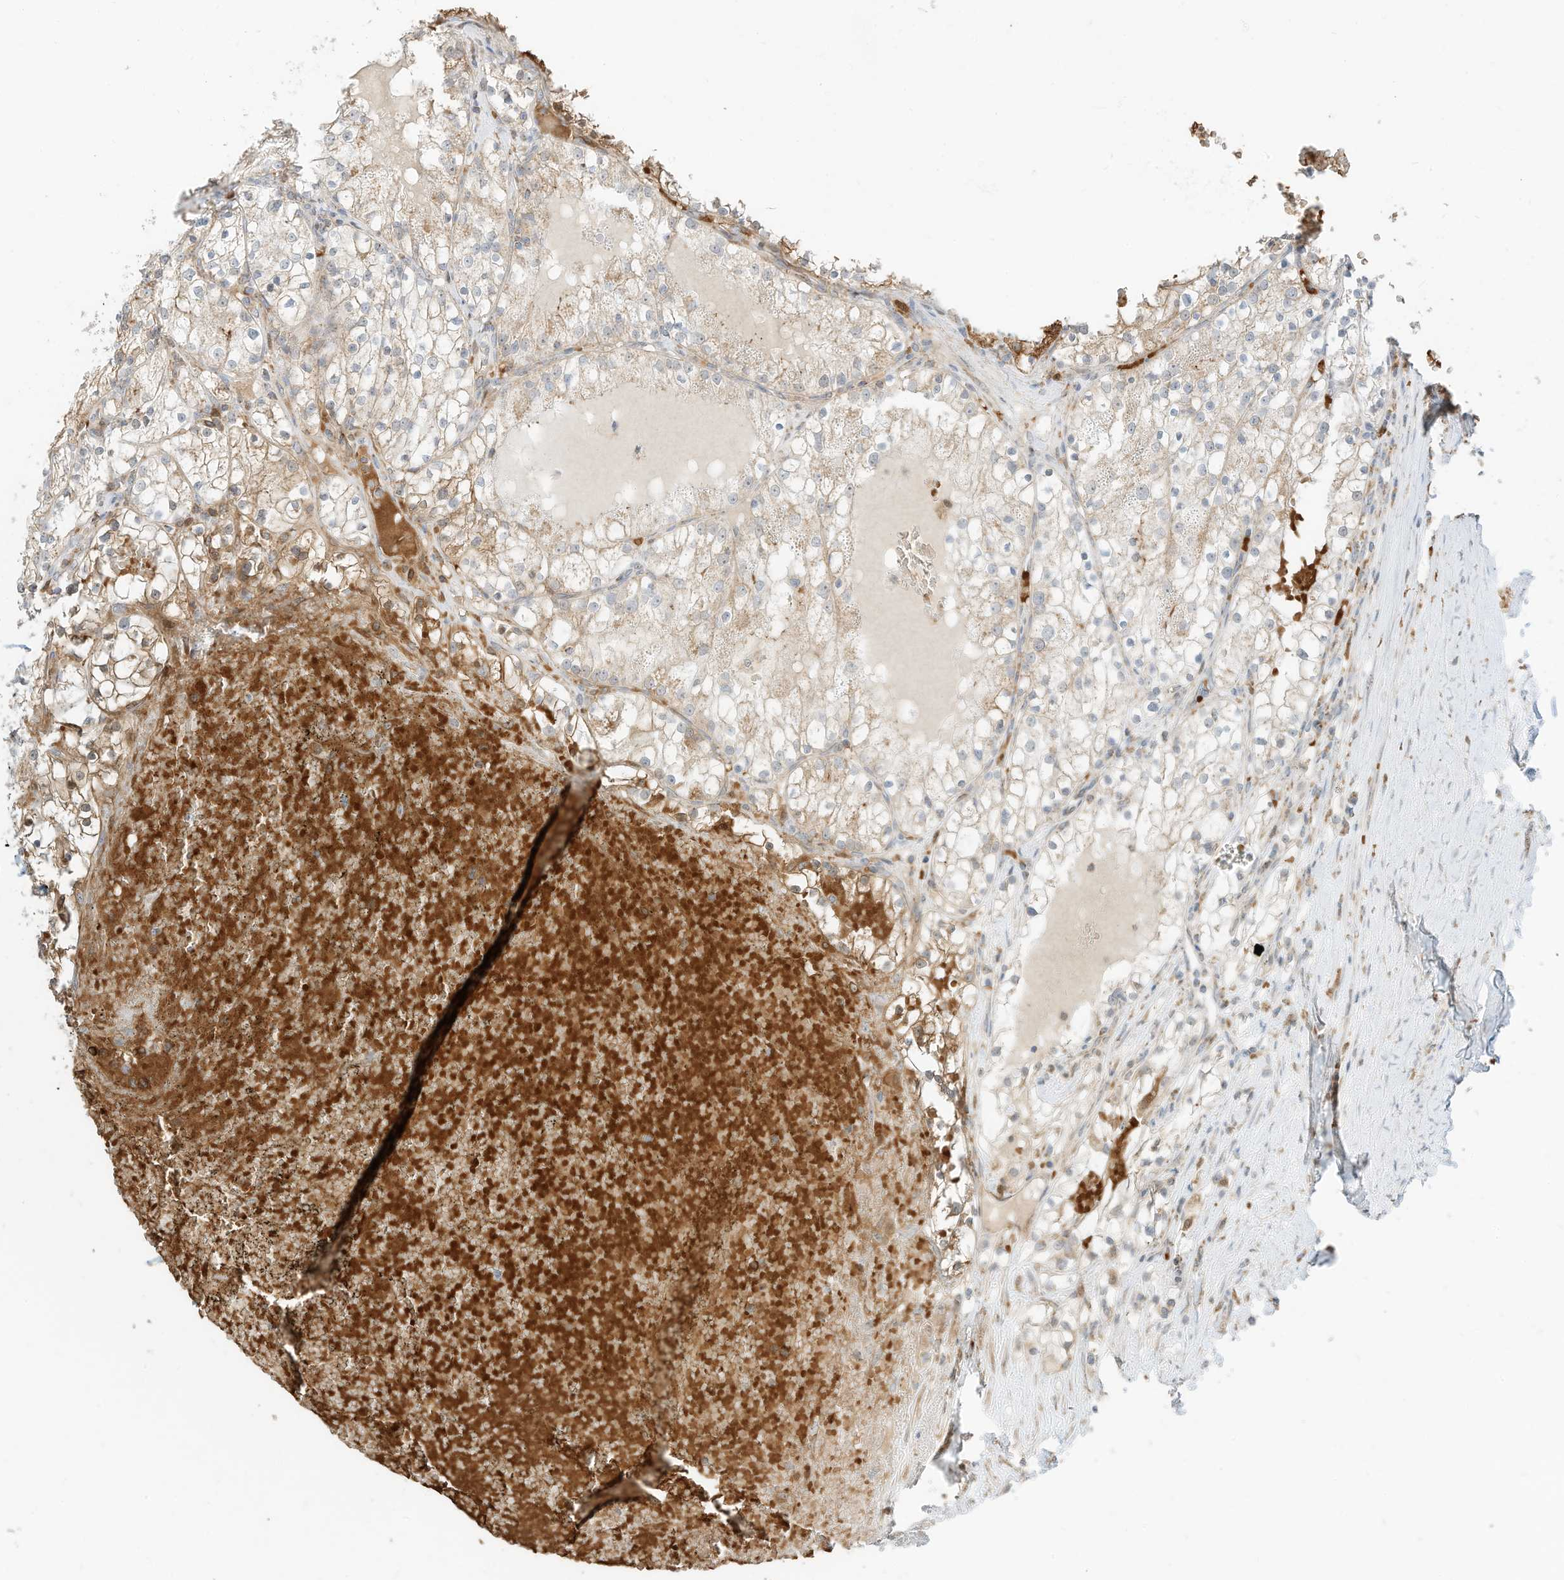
{"staining": {"intensity": "weak", "quantity": "<25%", "location": "cytoplasmic/membranous"}, "tissue": "renal cancer", "cell_type": "Tumor cells", "image_type": "cancer", "snomed": [{"axis": "morphology", "description": "Normal tissue, NOS"}, {"axis": "morphology", "description": "Adenocarcinoma, NOS"}, {"axis": "topography", "description": "Kidney"}], "caption": "DAB immunohistochemical staining of human renal cancer (adenocarcinoma) displays no significant staining in tumor cells. (DAB IHC visualized using brightfield microscopy, high magnification).", "gene": "MTUS2", "patient": {"sex": "male", "age": 68}}